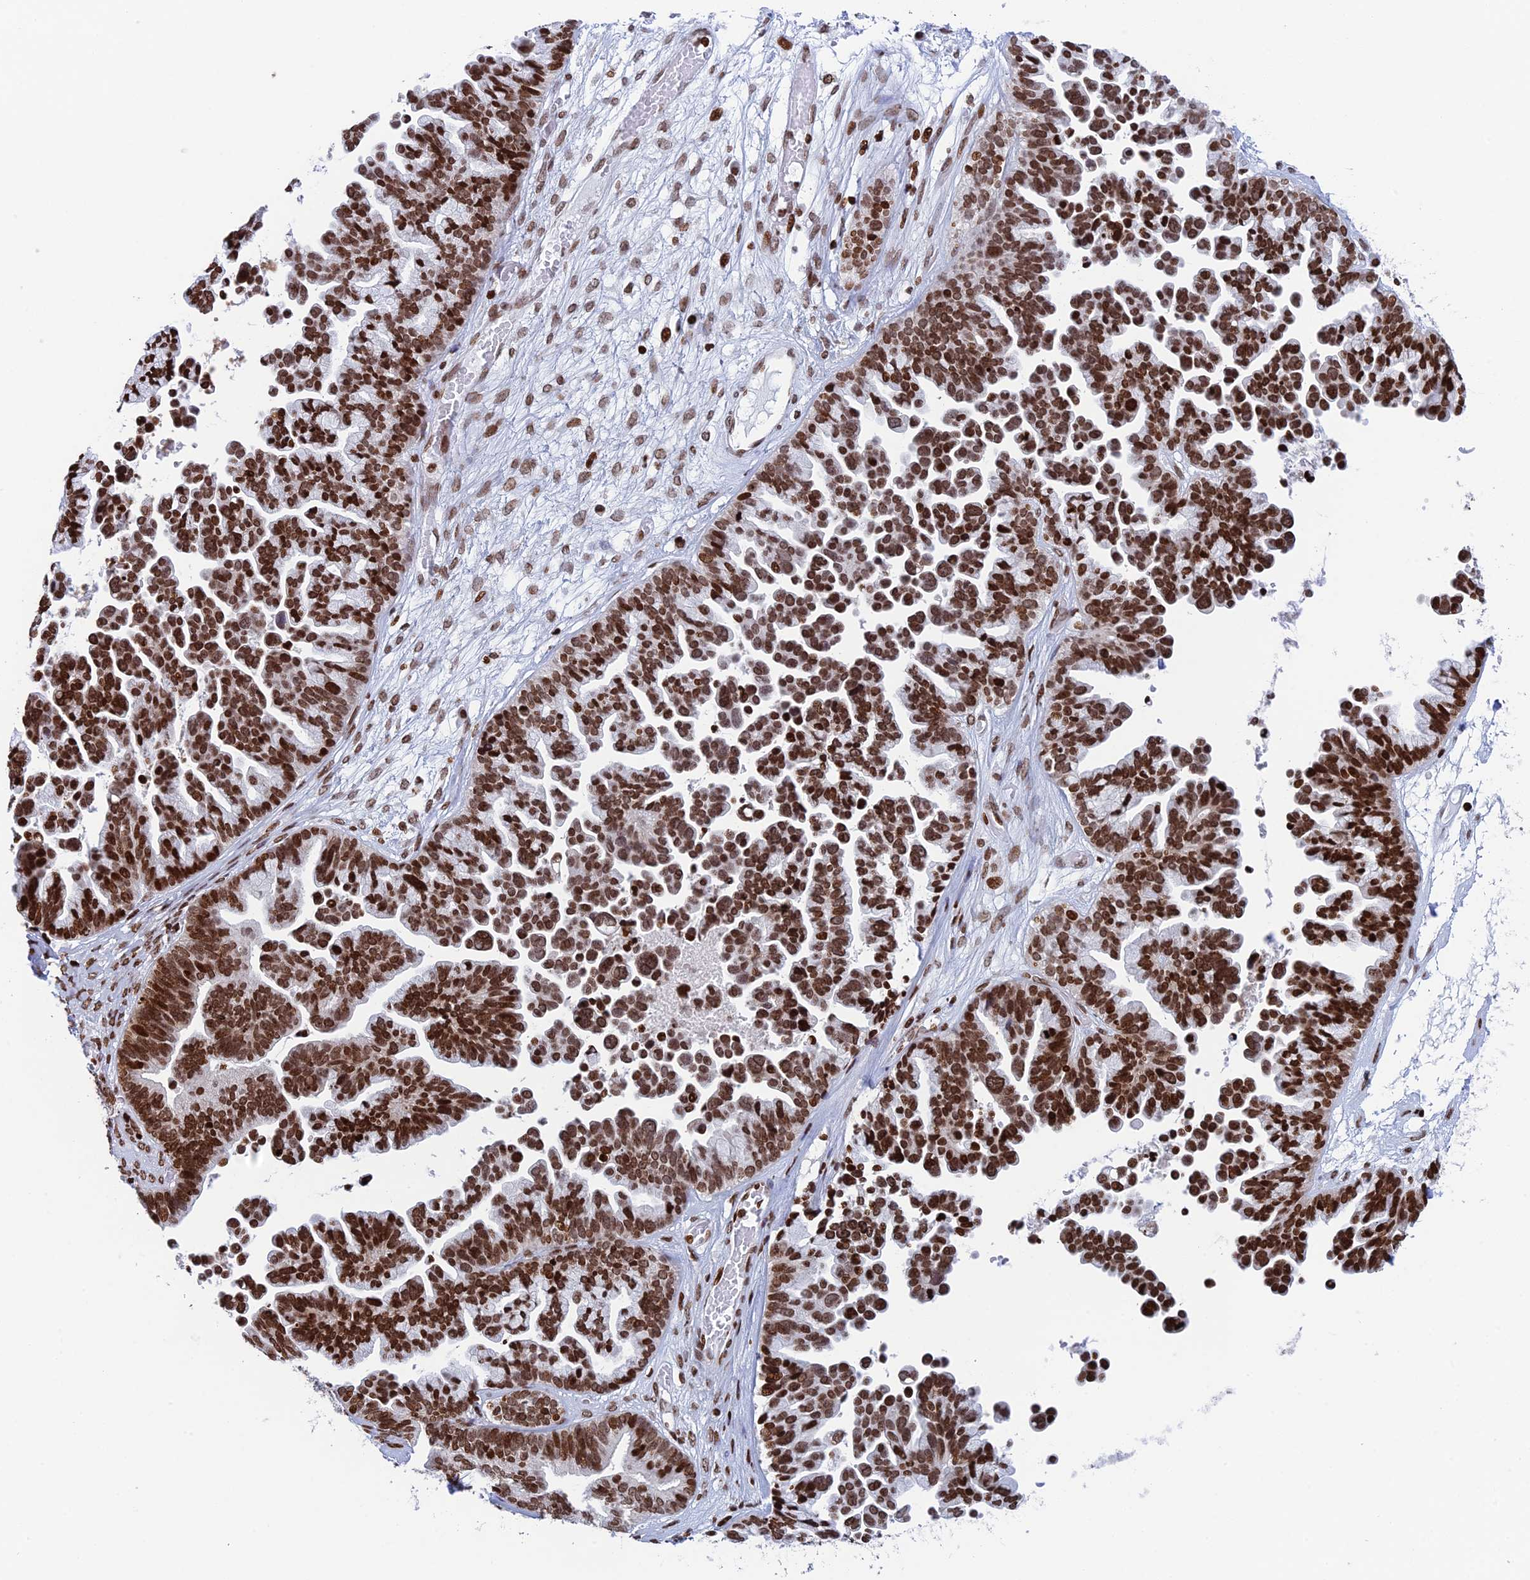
{"staining": {"intensity": "strong", "quantity": ">75%", "location": "nuclear"}, "tissue": "ovarian cancer", "cell_type": "Tumor cells", "image_type": "cancer", "snomed": [{"axis": "morphology", "description": "Cystadenocarcinoma, serous, NOS"}, {"axis": "topography", "description": "Ovary"}], "caption": "Immunohistochemical staining of ovarian cancer reveals high levels of strong nuclear positivity in approximately >75% of tumor cells.", "gene": "RPAP1", "patient": {"sex": "female", "age": 56}}